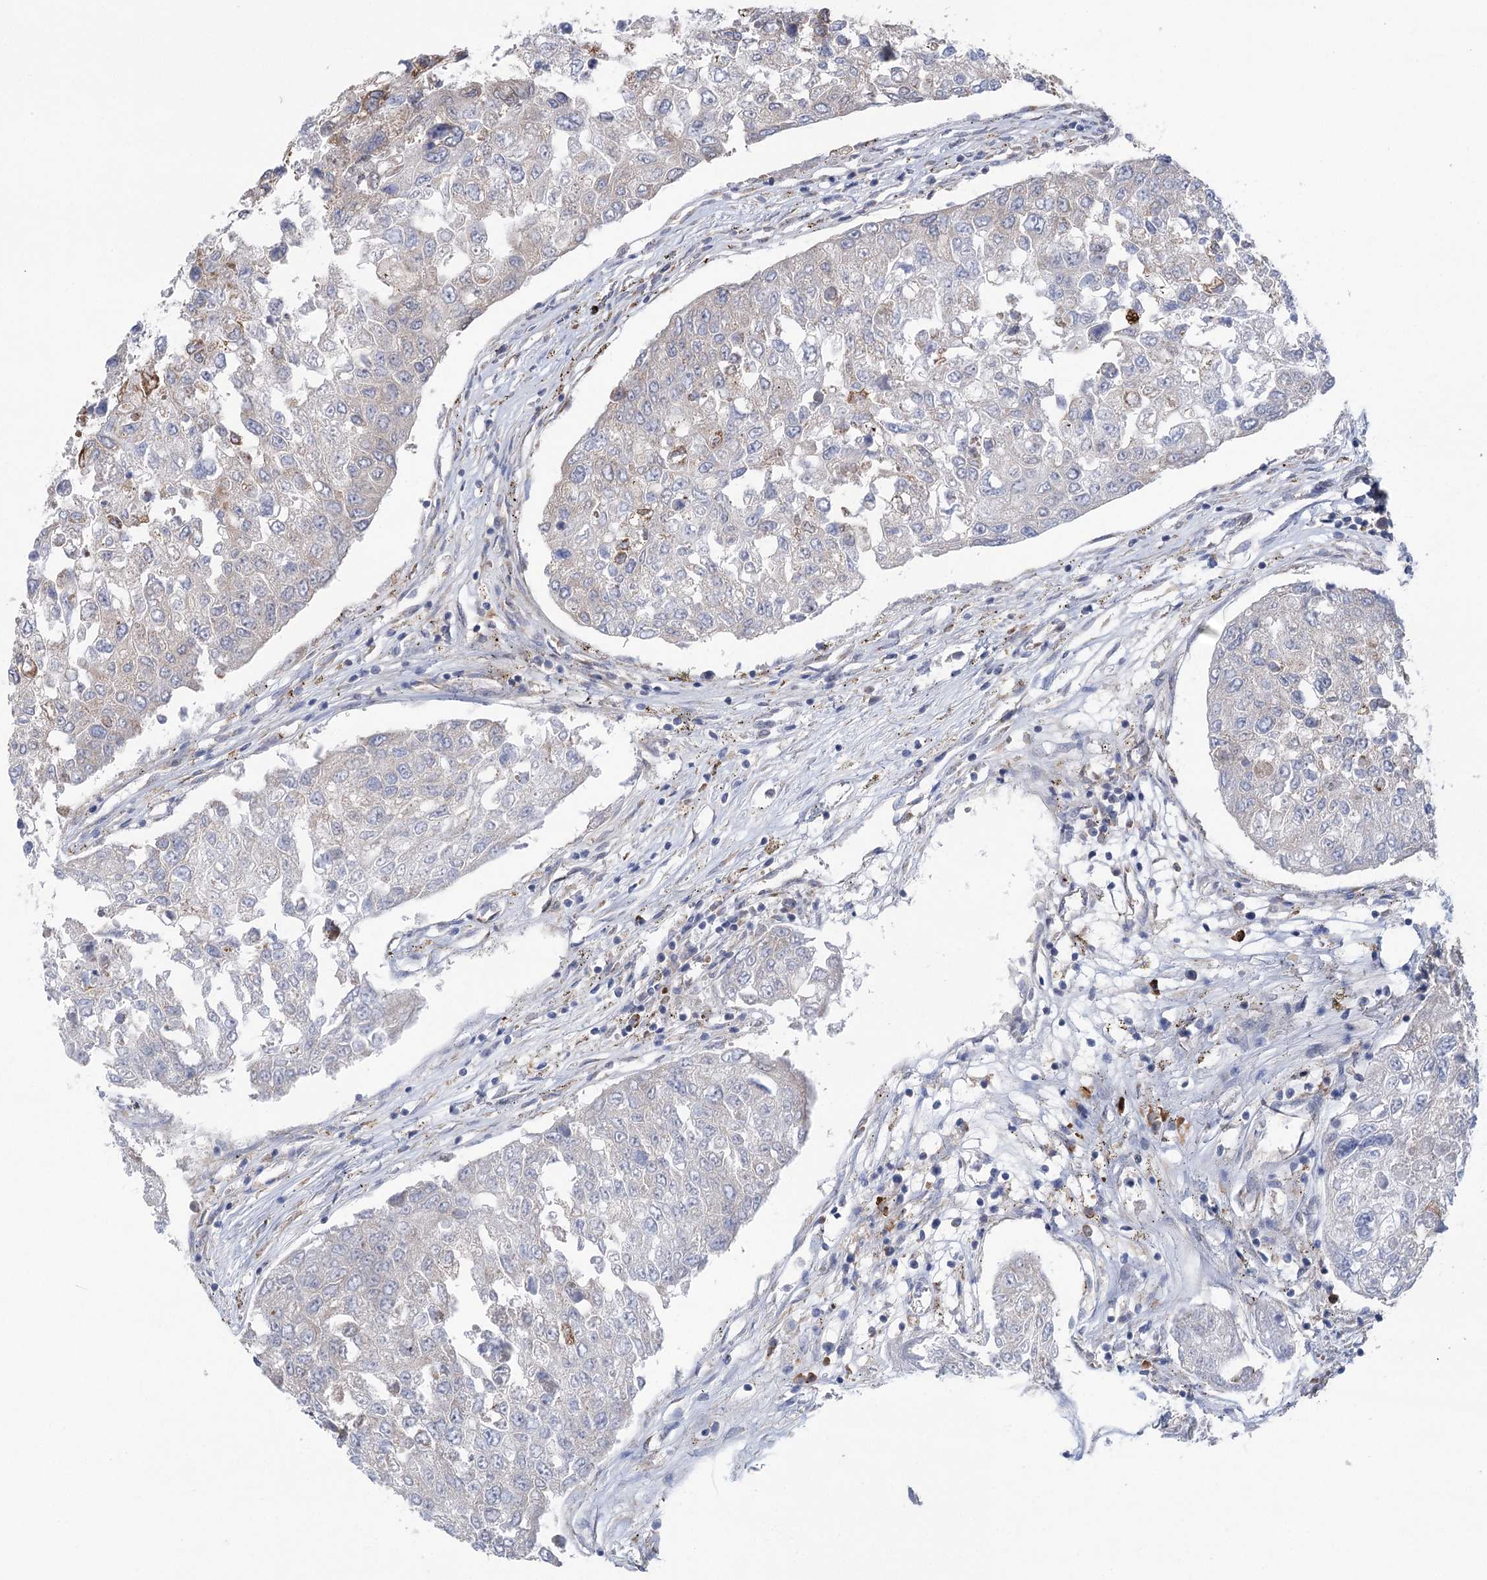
{"staining": {"intensity": "moderate", "quantity": "25%-75%", "location": "cytoplasmic/membranous"}, "tissue": "urothelial cancer", "cell_type": "Tumor cells", "image_type": "cancer", "snomed": [{"axis": "morphology", "description": "Urothelial carcinoma, High grade"}, {"axis": "topography", "description": "Lymph node"}, {"axis": "topography", "description": "Urinary bladder"}], "caption": "IHC staining of high-grade urothelial carcinoma, which displays medium levels of moderate cytoplasmic/membranous positivity in approximately 25%-75% of tumor cells indicating moderate cytoplasmic/membranous protein staining. The staining was performed using DAB (3,3'-diaminobenzidine) (brown) for protein detection and nuclei were counterstained in hematoxylin (blue).", "gene": "METTL24", "patient": {"sex": "male", "age": 51}}